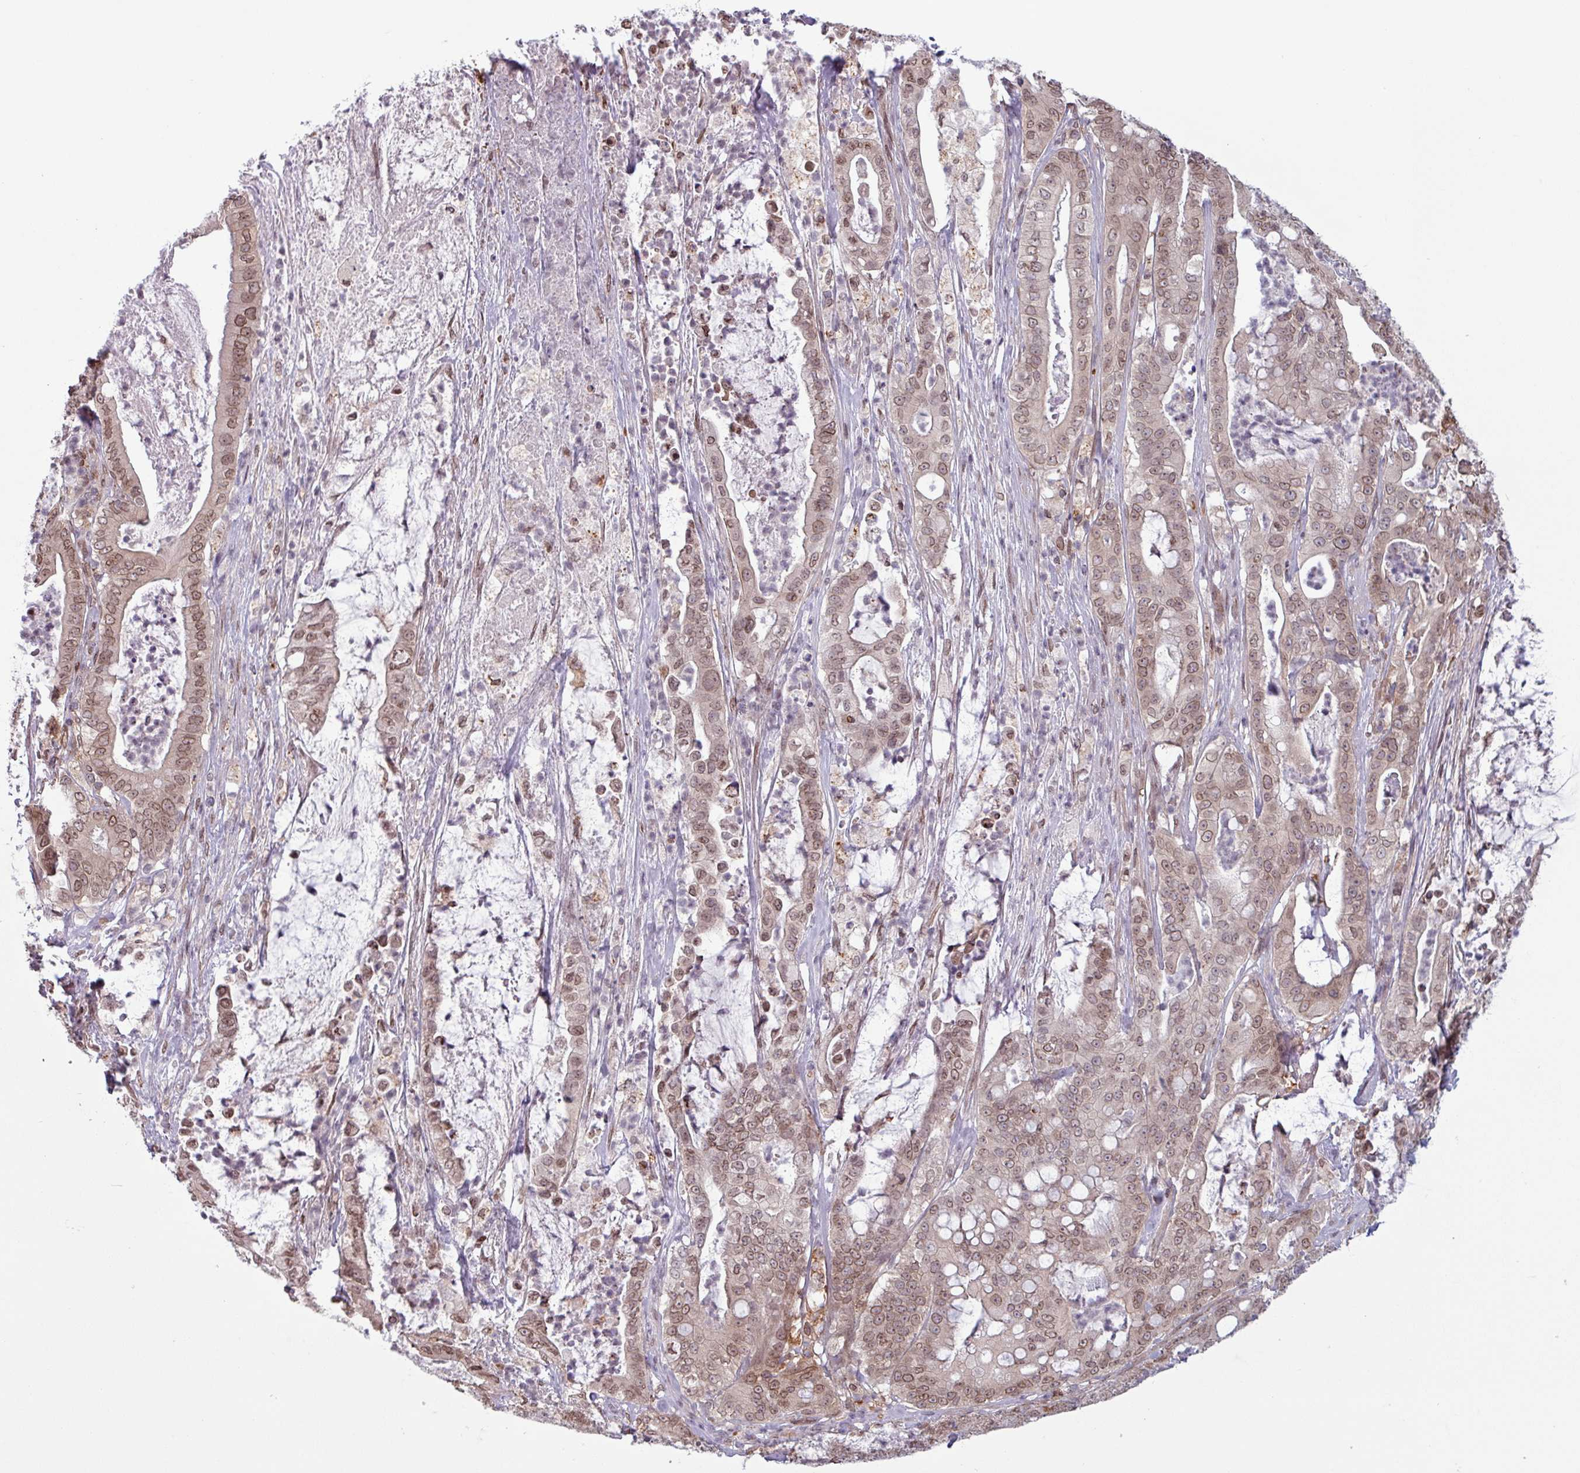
{"staining": {"intensity": "moderate", "quantity": ">75%", "location": "cytoplasmic/membranous,nuclear"}, "tissue": "pancreatic cancer", "cell_type": "Tumor cells", "image_type": "cancer", "snomed": [{"axis": "morphology", "description": "Adenocarcinoma, NOS"}, {"axis": "topography", "description": "Pancreas"}], "caption": "High-power microscopy captured an immunohistochemistry (IHC) micrograph of pancreatic cancer, revealing moderate cytoplasmic/membranous and nuclear expression in about >75% of tumor cells. Using DAB (3,3'-diaminobenzidine) (brown) and hematoxylin (blue) stains, captured at high magnification using brightfield microscopy.", "gene": "RBM4B", "patient": {"sex": "male", "age": 71}}